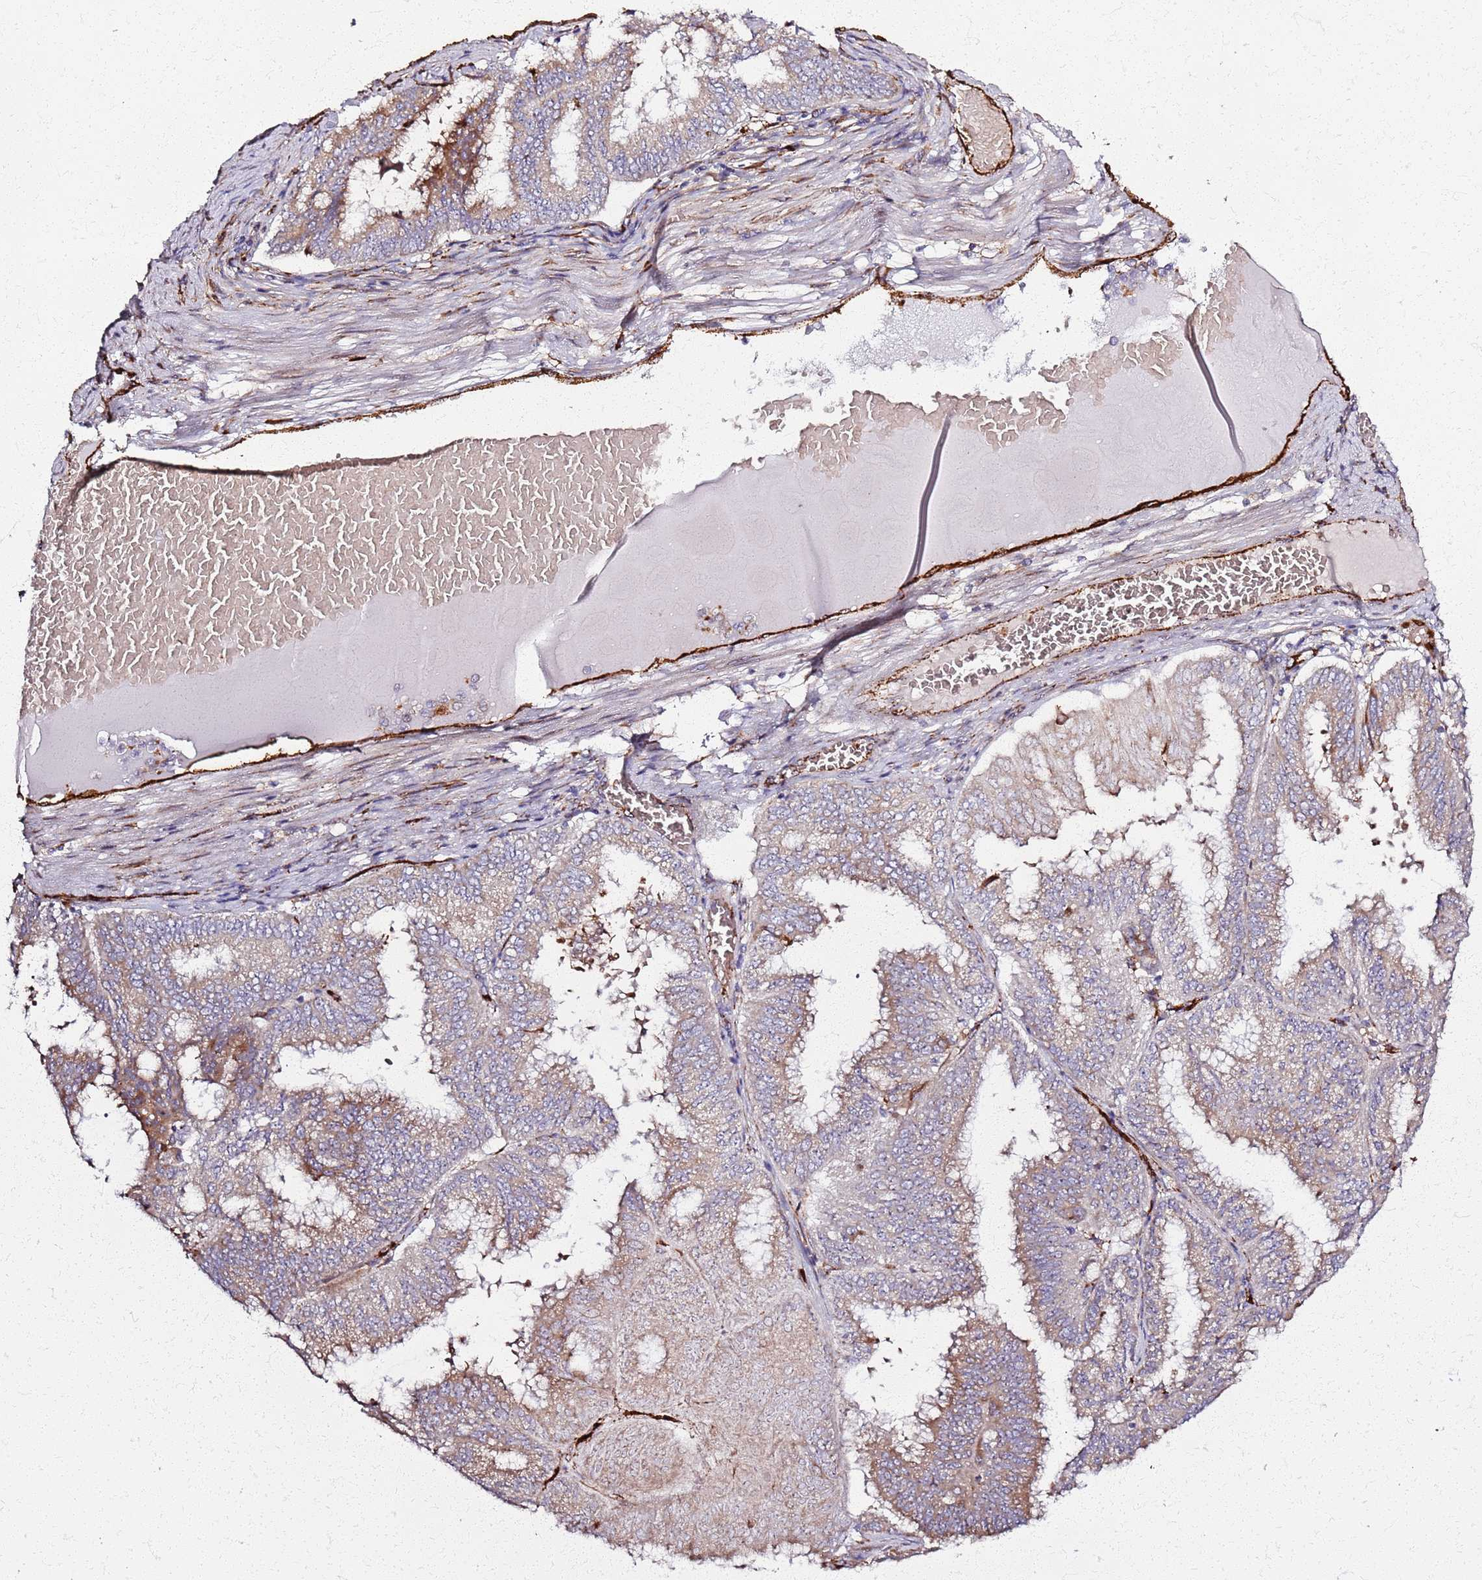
{"staining": {"intensity": "moderate", "quantity": "25%-75%", "location": "cytoplasmic/membranous,nuclear"}, "tissue": "endometrial cancer", "cell_type": "Tumor cells", "image_type": "cancer", "snomed": [{"axis": "morphology", "description": "Adenocarcinoma, NOS"}, {"axis": "topography", "description": "Endometrium"}], "caption": "Immunohistochemistry (IHC) photomicrograph of neoplastic tissue: endometrial adenocarcinoma stained using immunohistochemistry displays medium levels of moderate protein expression localized specifically in the cytoplasmic/membranous and nuclear of tumor cells, appearing as a cytoplasmic/membranous and nuclear brown color.", "gene": "KRI1", "patient": {"sex": "female", "age": 49}}